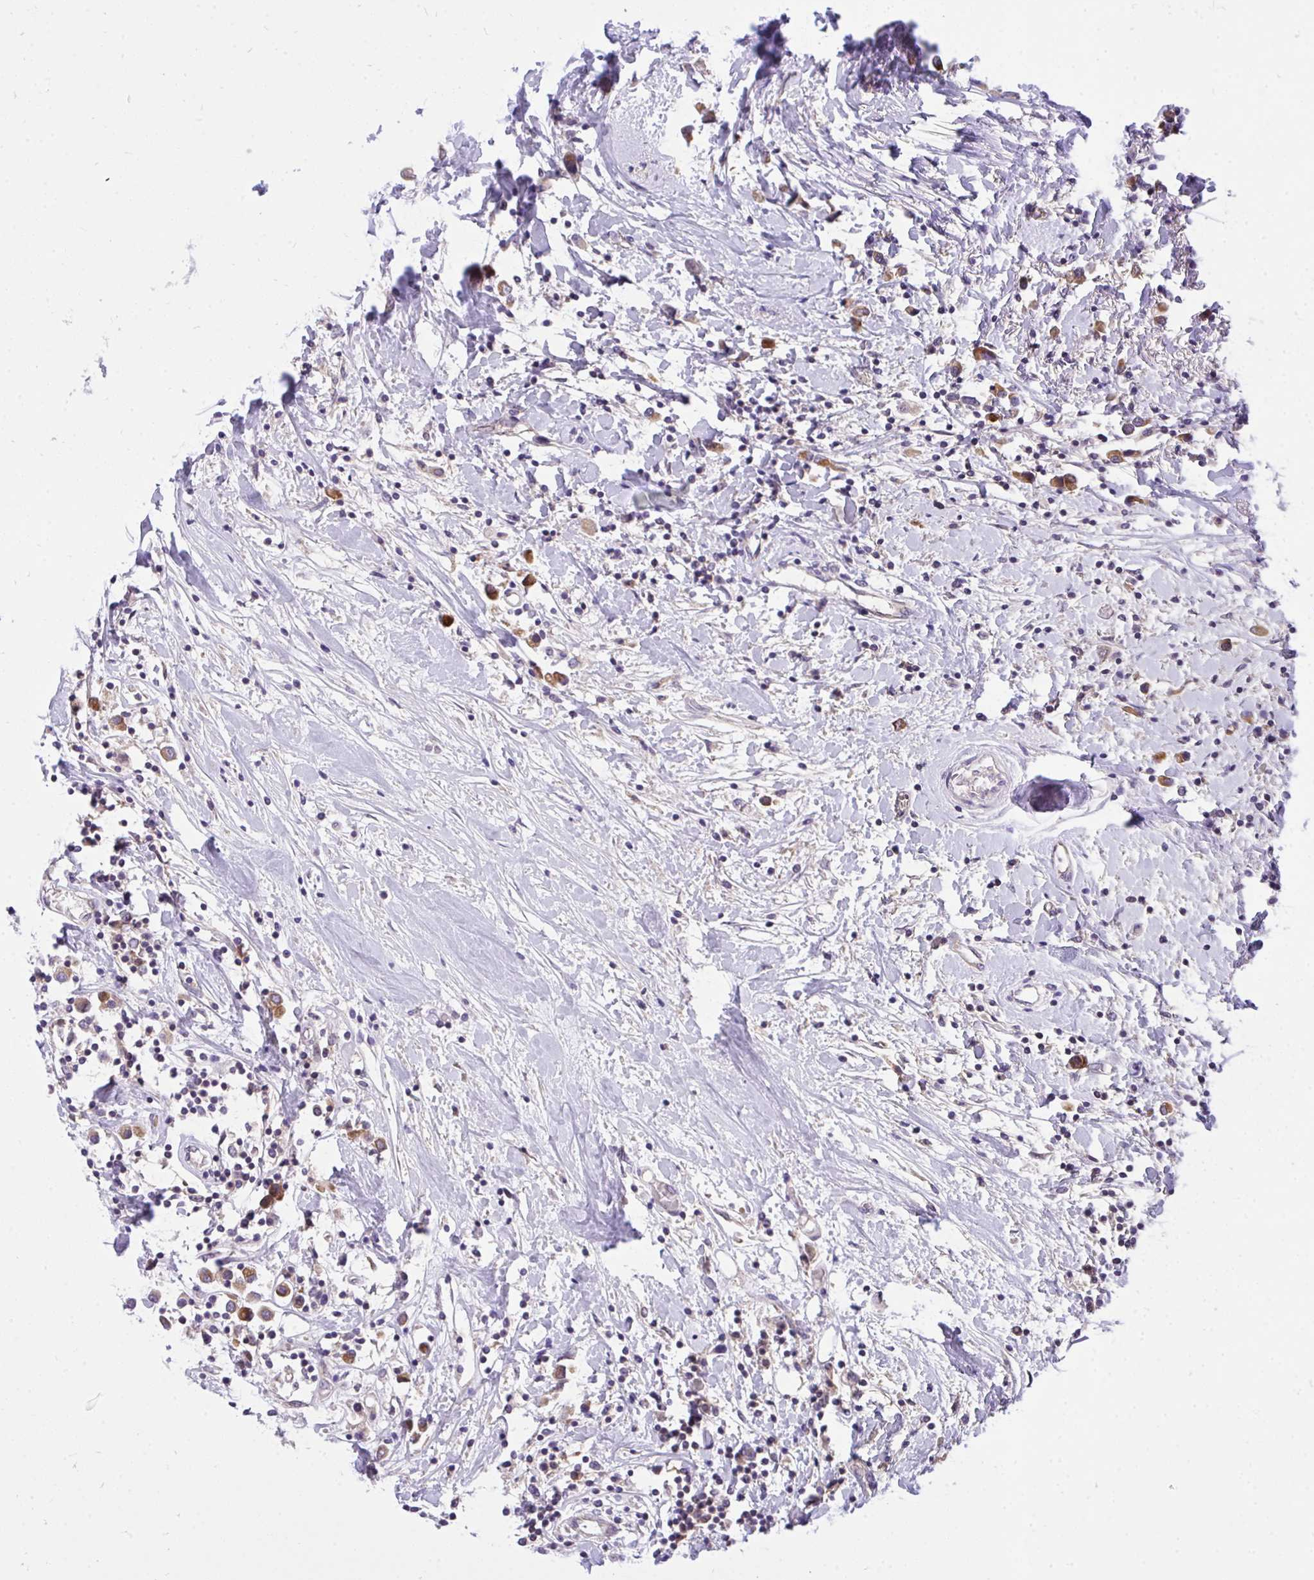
{"staining": {"intensity": "moderate", "quantity": ">75%", "location": "cytoplasmic/membranous"}, "tissue": "breast cancer", "cell_type": "Tumor cells", "image_type": "cancer", "snomed": [{"axis": "morphology", "description": "Duct carcinoma"}, {"axis": "topography", "description": "Breast"}], "caption": "Immunohistochemical staining of breast cancer demonstrates medium levels of moderate cytoplasmic/membranous protein expression in about >75% of tumor cells.", "gene": "C19orf54", "patient": {"sex": "female", "age": 61}}